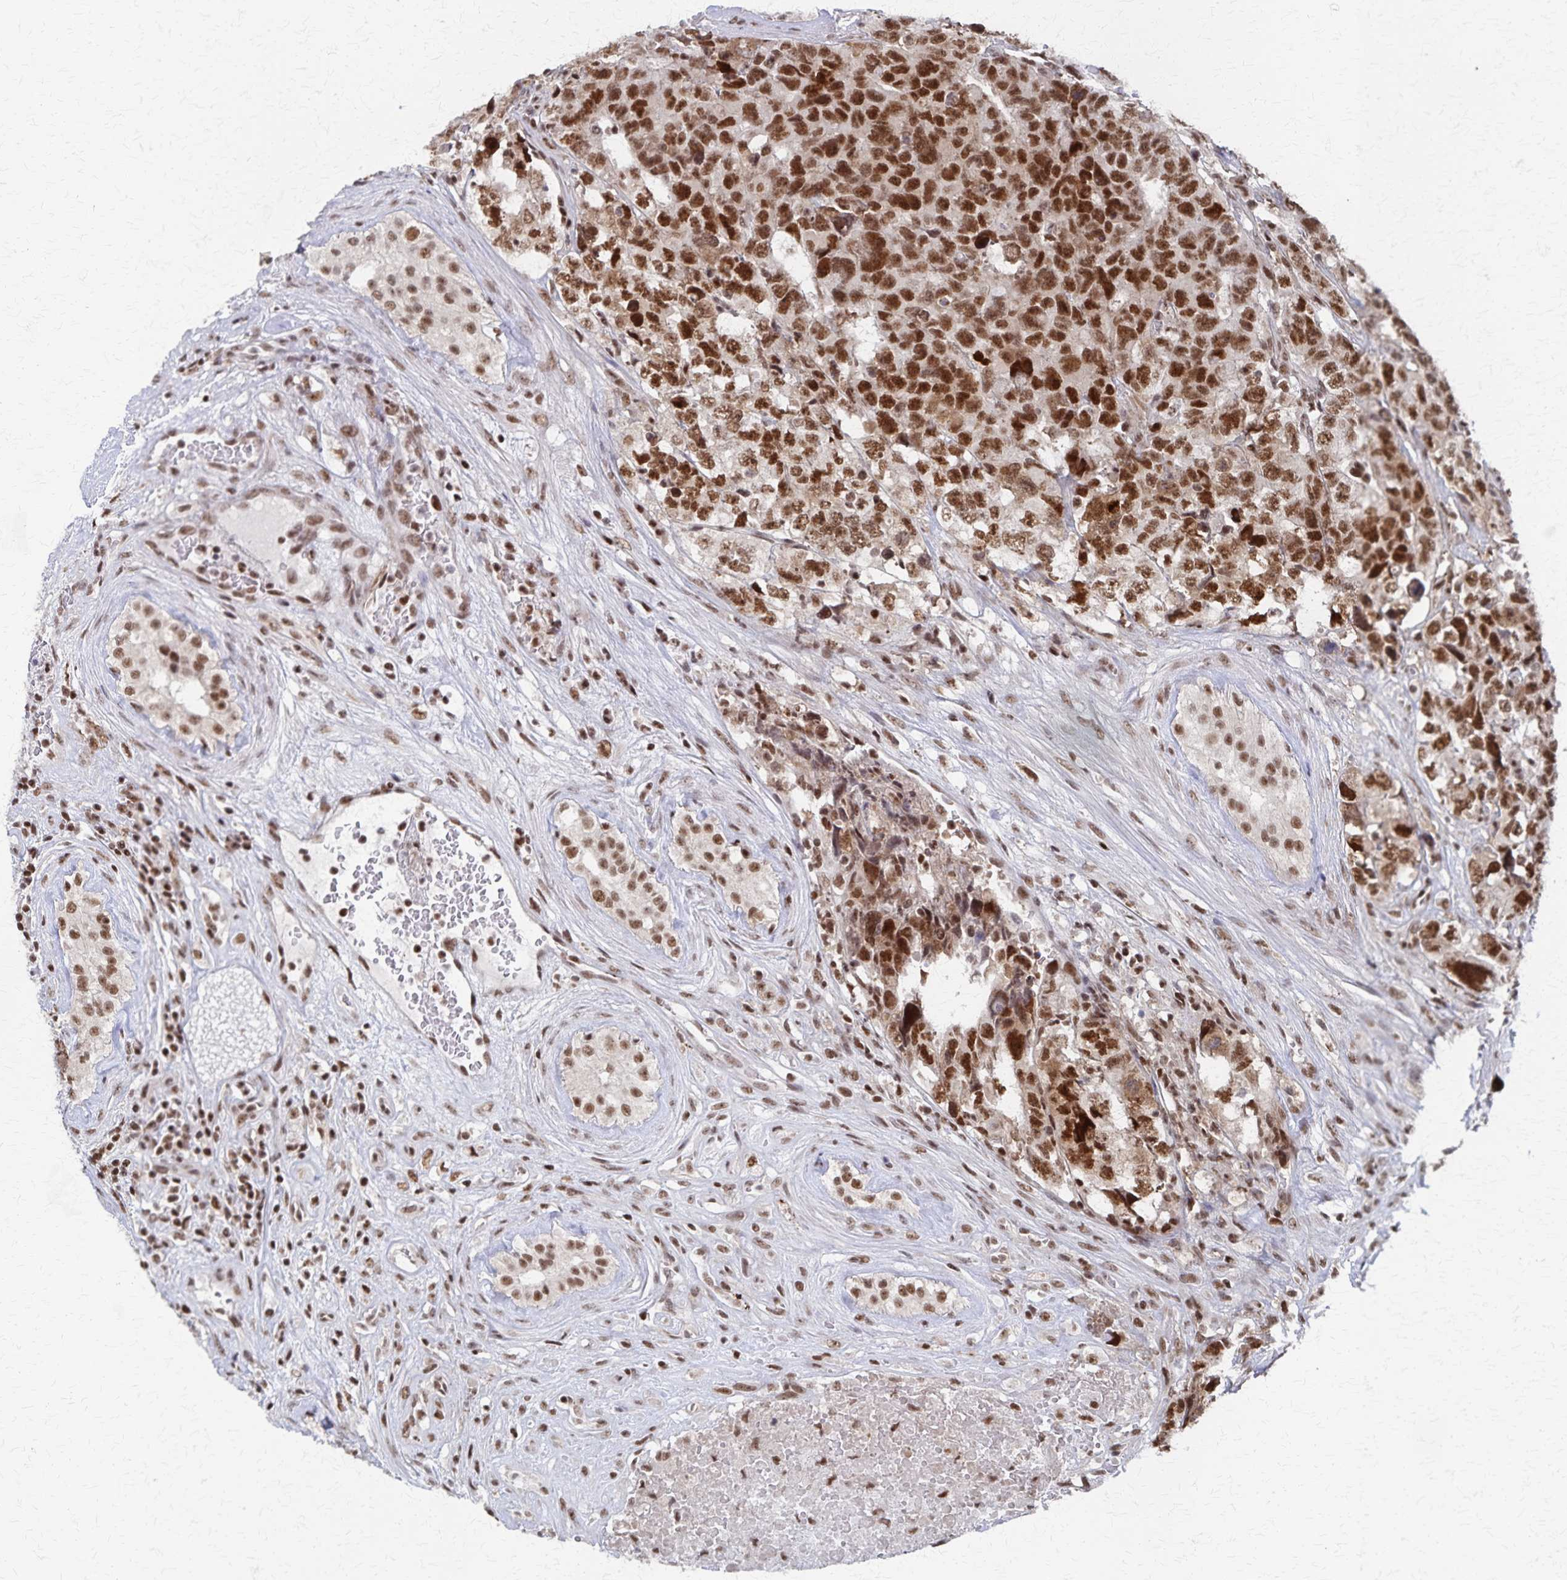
{"staining": {"intensity": "strong", "quantity": ">75%", "location": "nuclear"}, "tissue": "testis cancer", "cell_type": "Tumor cells", "image_type": "cancer", "snomed": [{"axis": "morphology", "description": "Carcinoma, Embryonal, NOS"}, {"axis": "topography", "description": "Testis"}], "caption": "Testis cancer (embryonal carcinoma) stained with immunohistochemistry displays strong nuclear staining in approximately >75% of tumor cells. (IHC, brightfield microscopy, high magnification).", "gene": "GTF2B", "patient": {"sex": "male", "age": 24}}